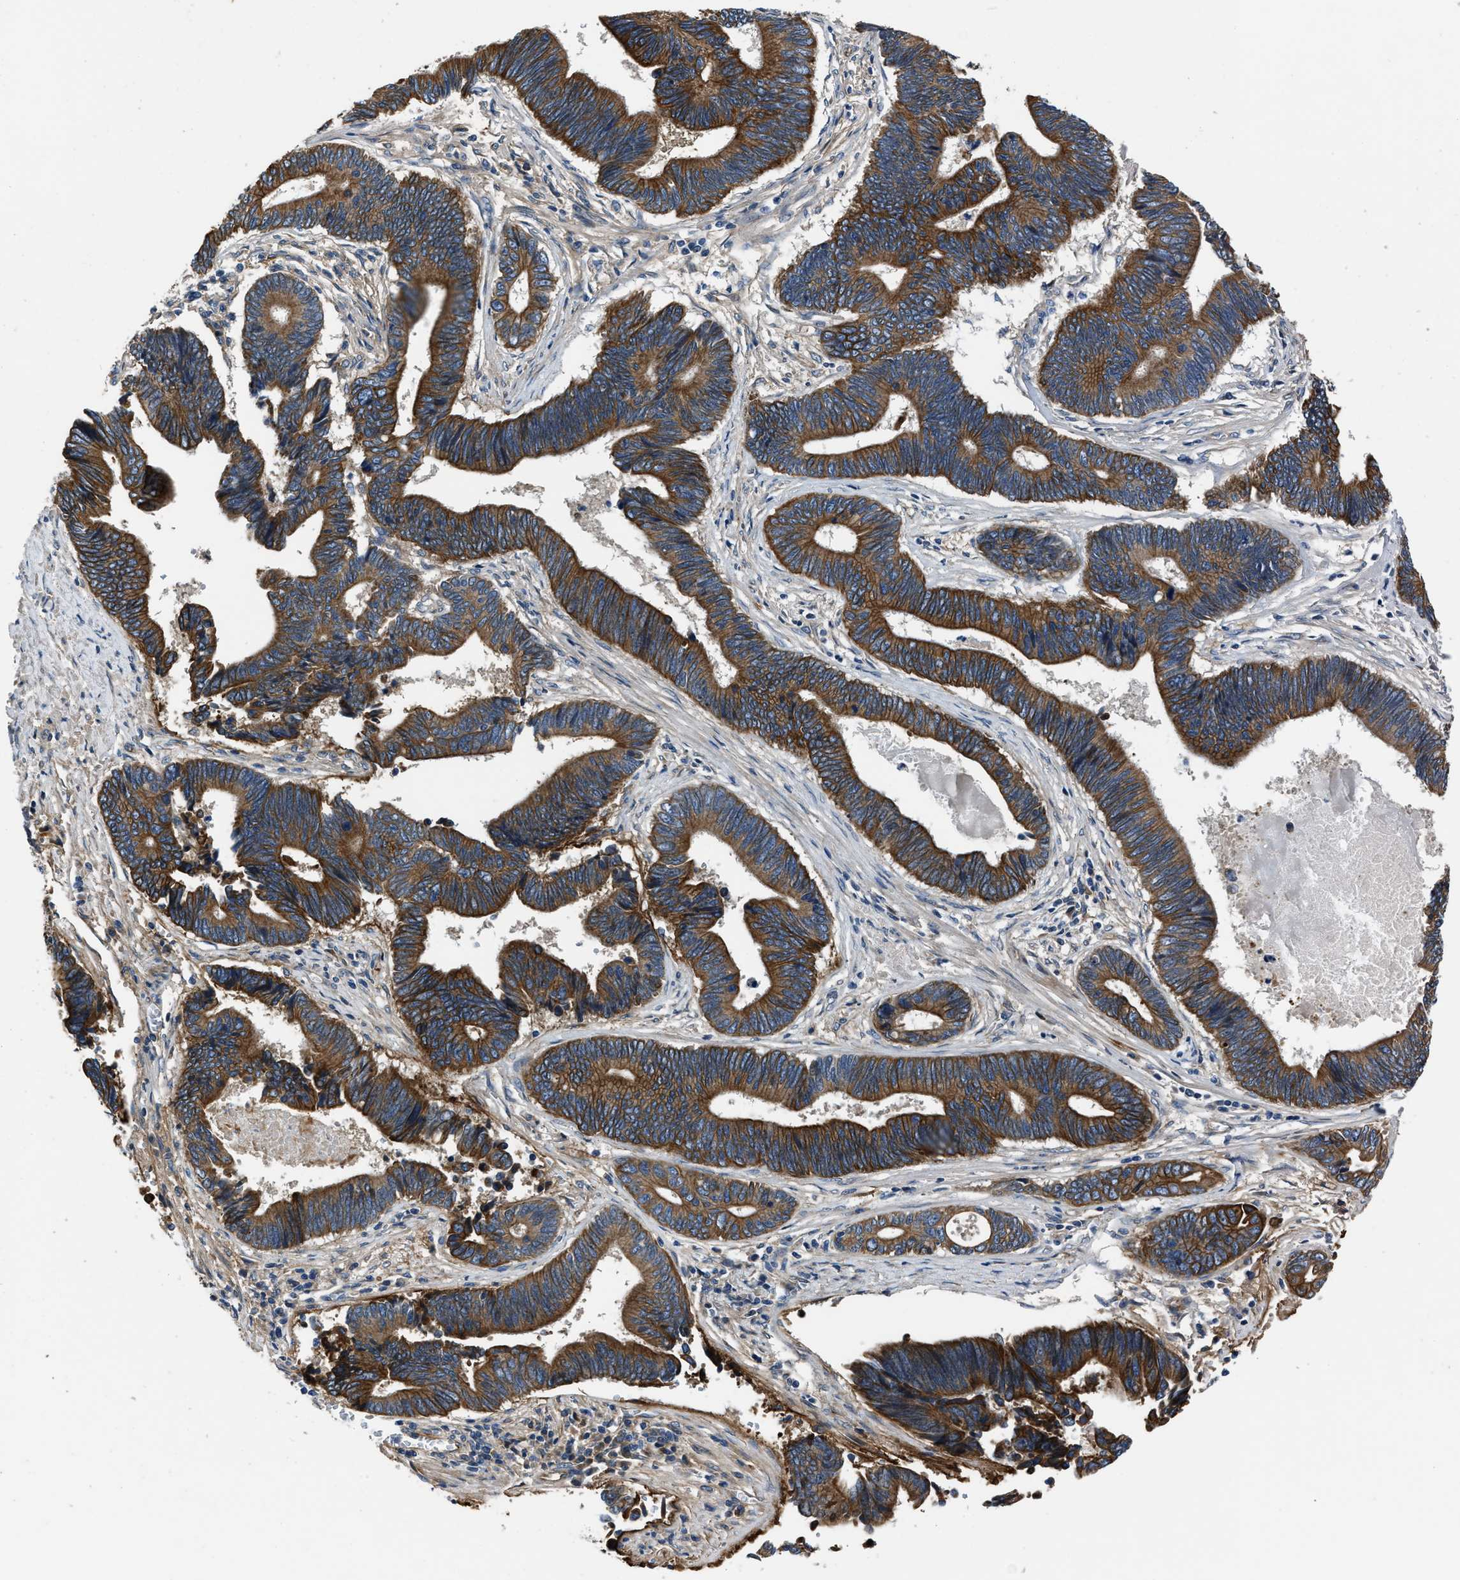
{"staining": {"intensity": "strong", "quantity": ">75%", "location": "cytoplasmic/membranous"}, "tissue": "pancreatic cancer", "cell_type": "Tumor cells", "image_type": "cancer", "snomed": [{"axis": "morphology", "description": "Adenocarcinoma, NOS"}, {"axis": "topography", "description": "Pancreas"}], "caption": "IHC (DAB (3,3'-diaminobenzidine)) staining of pancreatic adenocarcinoma reveals strong cytoplasmic/membranous protein positivity in about >75% of tumor cells.", "gene": "ERC1", "patient": {"sex": "female", "age": 70}}